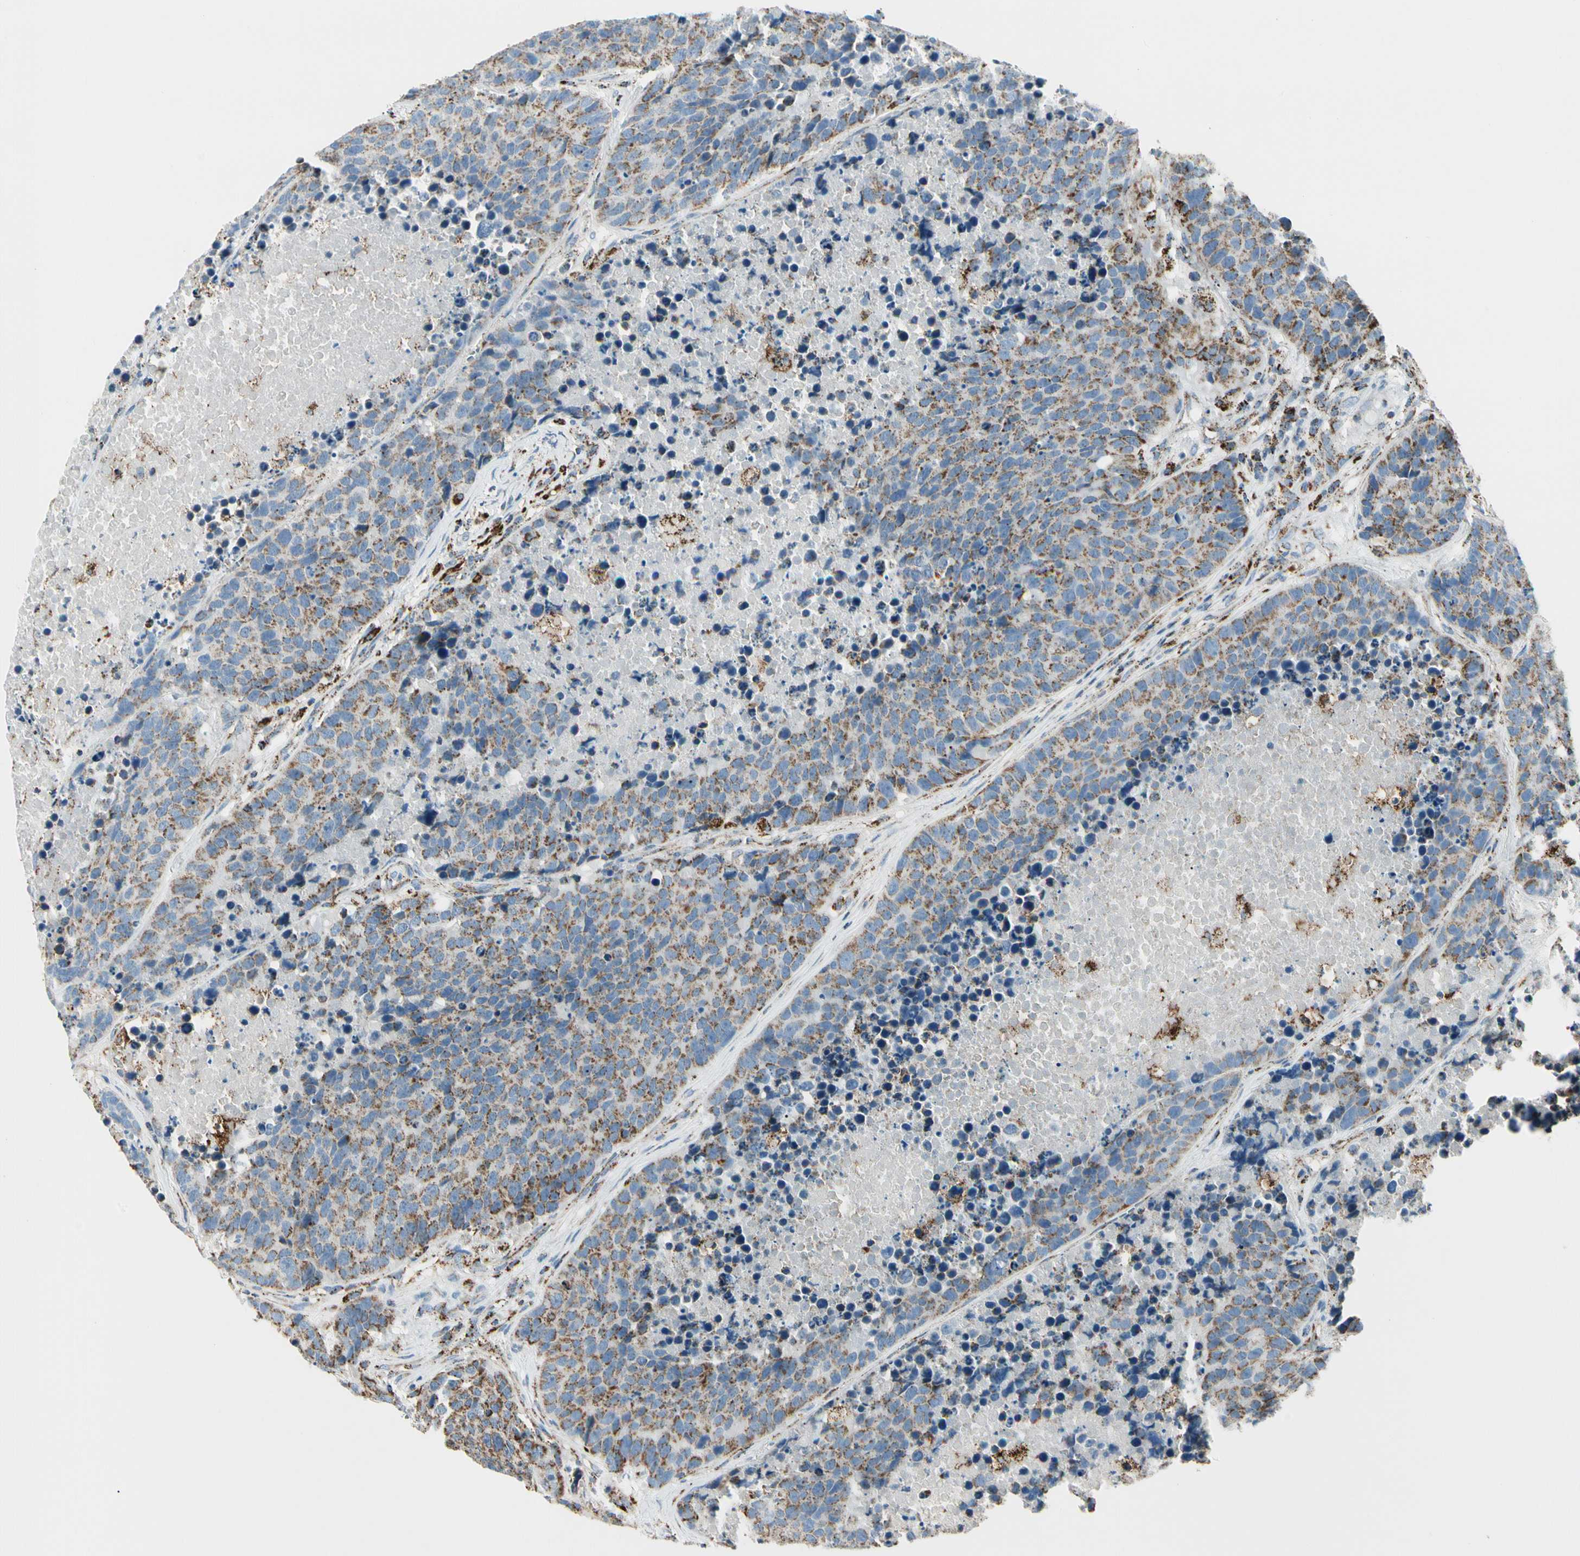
{"staining": {"intensity": "moderate", "quantity": "25%-75%", "location": "cytoplasmic/membranous"}, "tissue": "carcinoid", "cell_type": "Tumor cells", "image_type": "cancer", "snomed": [{"axis": "morphology", "description": "Carcinoid, malignant, NOS"}, {"axis": "topography", "description": "Lung"}], "caption": "Tumor cells show medium levels of moderate cytoplasmic/membranous expression in about 25%-75% of cells in human carcinoid (malignant).", "gene": "ME2", "patient": {"sex": "male", "age": 60}}